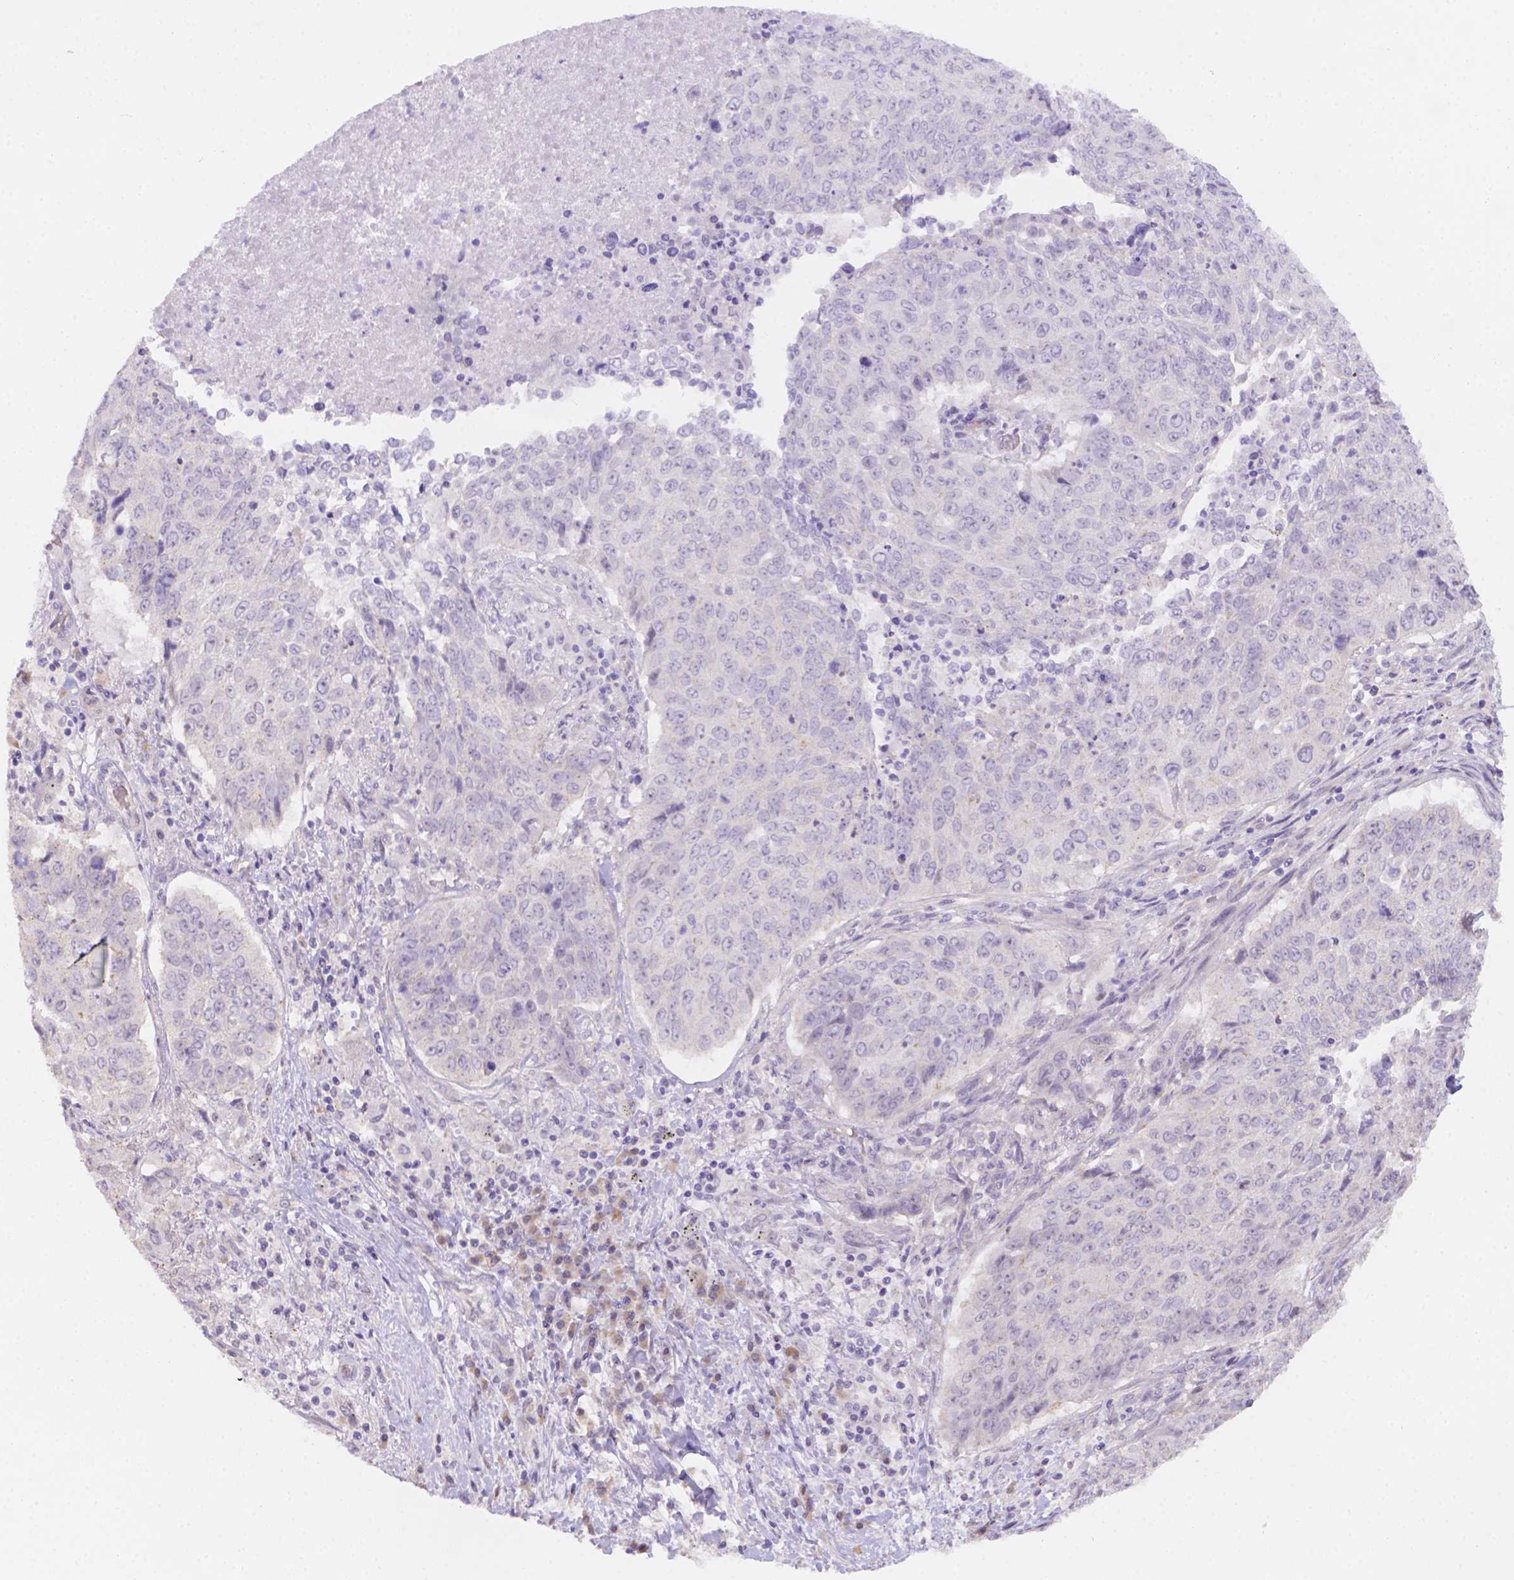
{"staining": {"intensity": "negative", "quantity": "none", "location": "none"}, "tissue": "lung cancer", "cell_type": "Tumor cells", "image_type": "cancer", "snomed": [{"axis": "morphology", "description": "Normal tissue, NOS"}, {"axis": "morphology", "description": "Squamous cell carcinoma, NOS"}, {"axis": "topography", "description": "Bronchus"}, {"axis": "topography", "description": "Lung"}], "caption": "Immunohistochemistry photomicrograph of lung cancer (squamous cell carcinoma) stained for a protein (brown), which displays no staining in tumor cells. (Immunohistochemistry (ihc), brightfield microscopy, high magnification).", "gene": "CD96", "patient": {"sex": "male", "age": 64}}